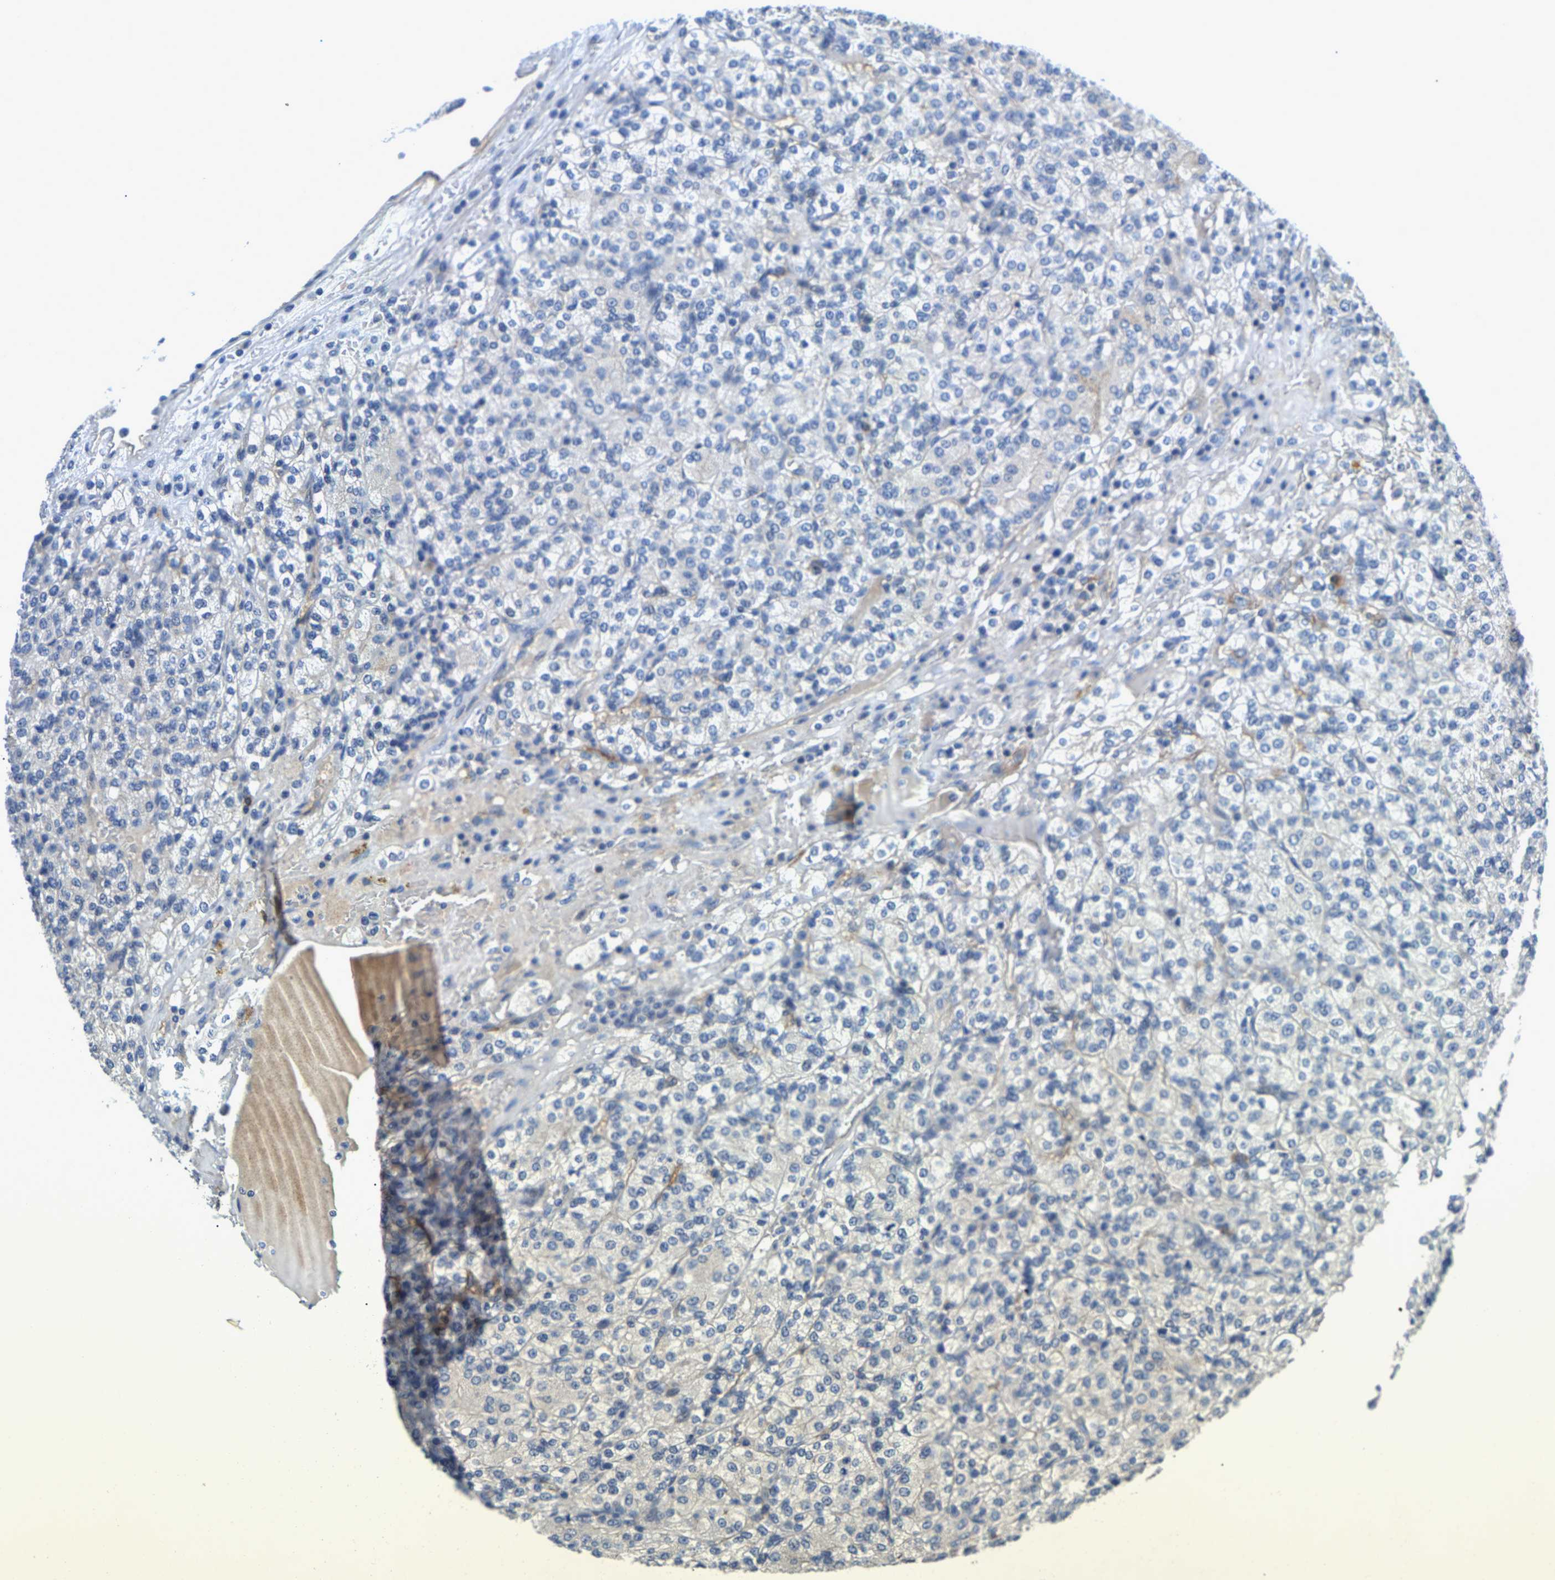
{"staining": {"intensity": "negative", "quantity": "none", "location": "none"}, "tissue": "renal cancer", "cell_type": "Tumor cells", "image_type": "cancer", "snomed": [{"axis": "morphology", "description": "Adenocarcinoma, NOS"}, {"axis": "topography", "description": "Kidney"}], "caption": "There is no significant expression in tumor cells of renal cancer (adenocarcinoma).", "gene": "ITGA2", "patient": {"sex": "male", "age": 77}}